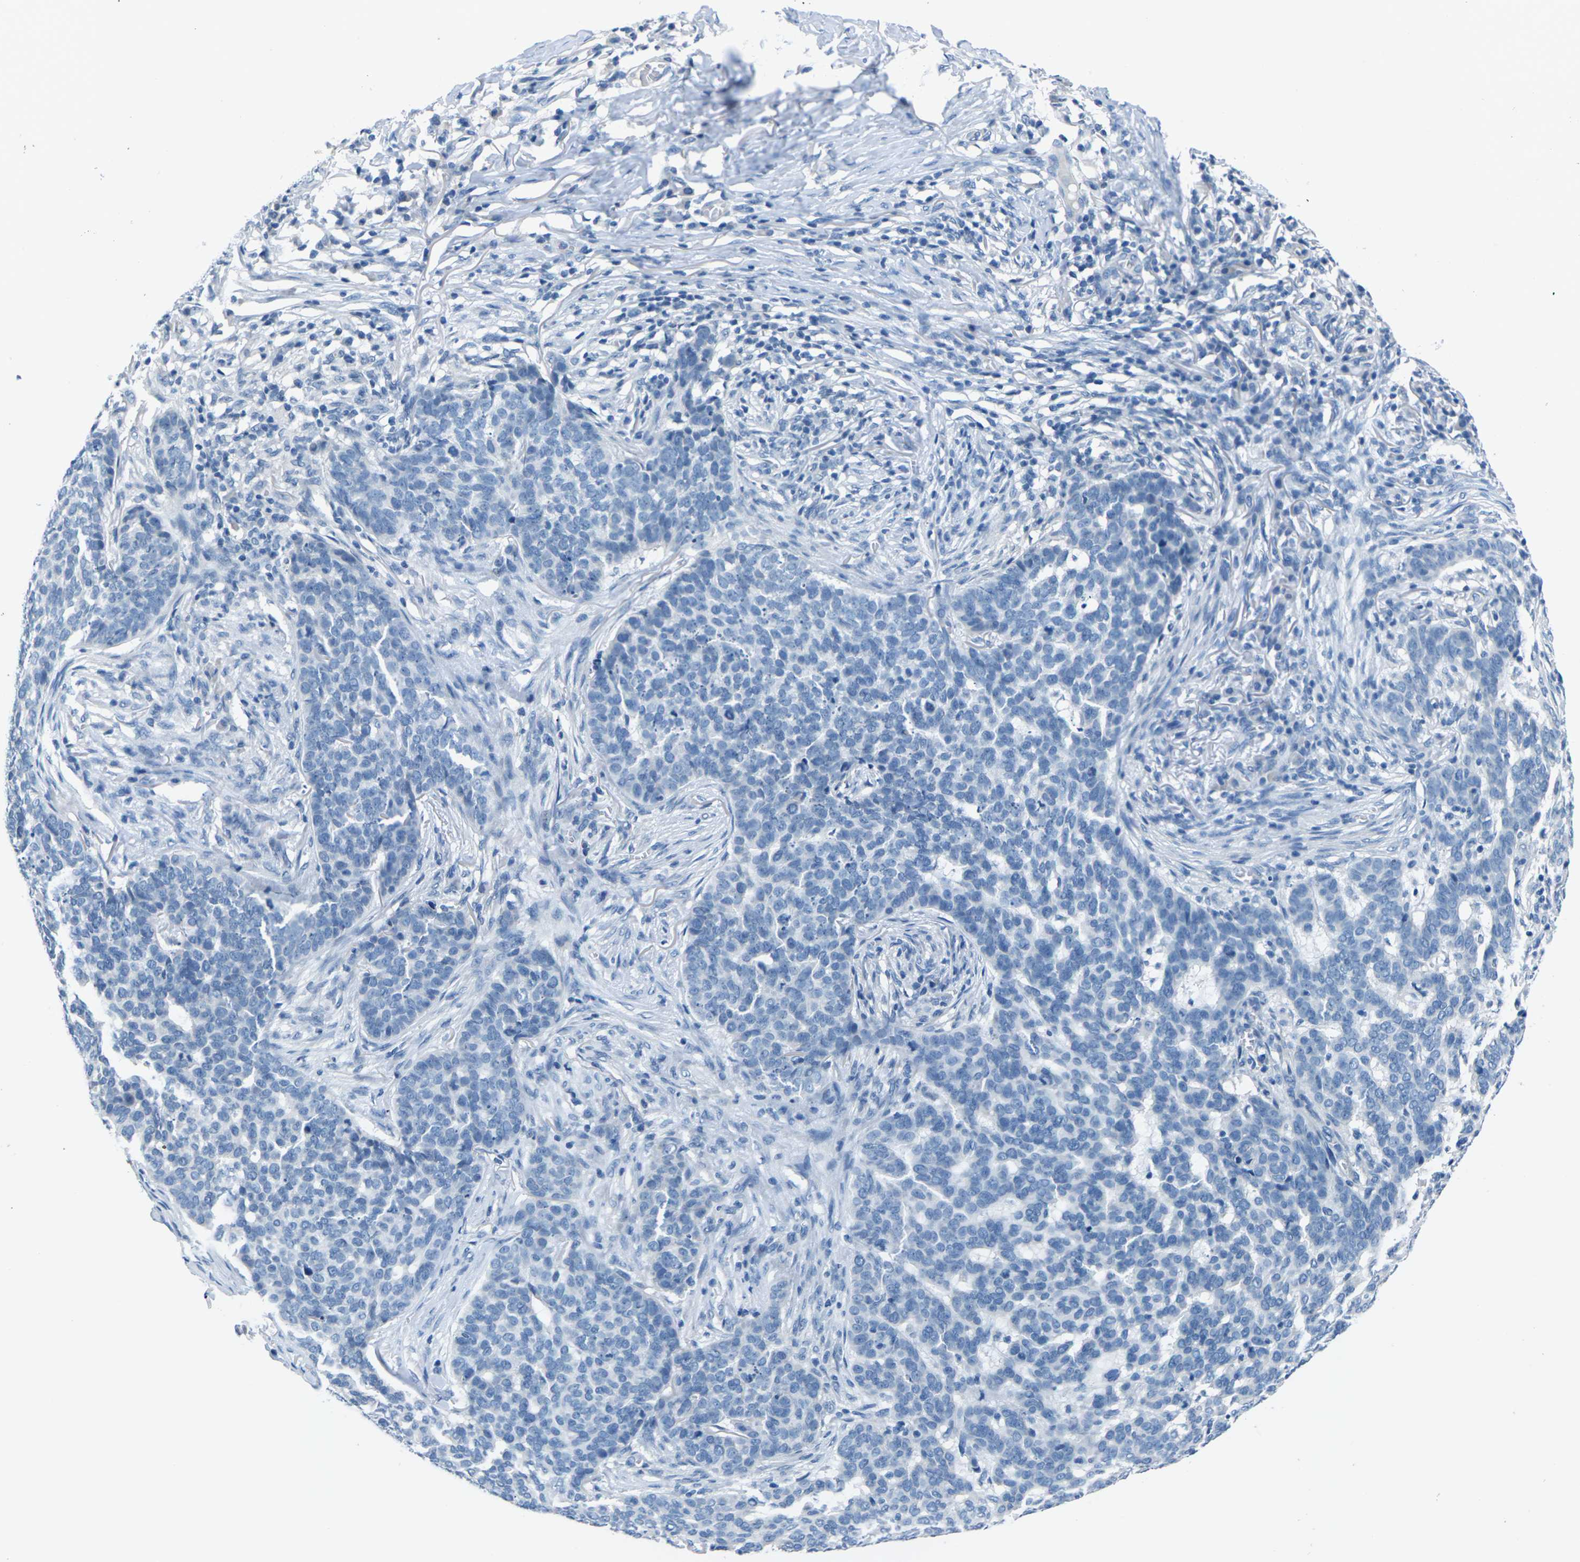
{"staining": {"intensity": "negative", "quantity": "none", "location": "none"}, "tissue": "skin cancer", "cell_type": "Tumor cells", "image_type": "cancer", "snomed": [{"axis": "morphology", "description": "Basal cell carcinoma"}, {"axis": "topography", "description": "Skin"}], "caption": "This is a micrograph of immunohistochemistry (IHC) staining of skin basal cell carcinoma, which shows no expression in tumor cells.", "gene": "UMOD", "patient": {"sex": "male", "age": 85}}